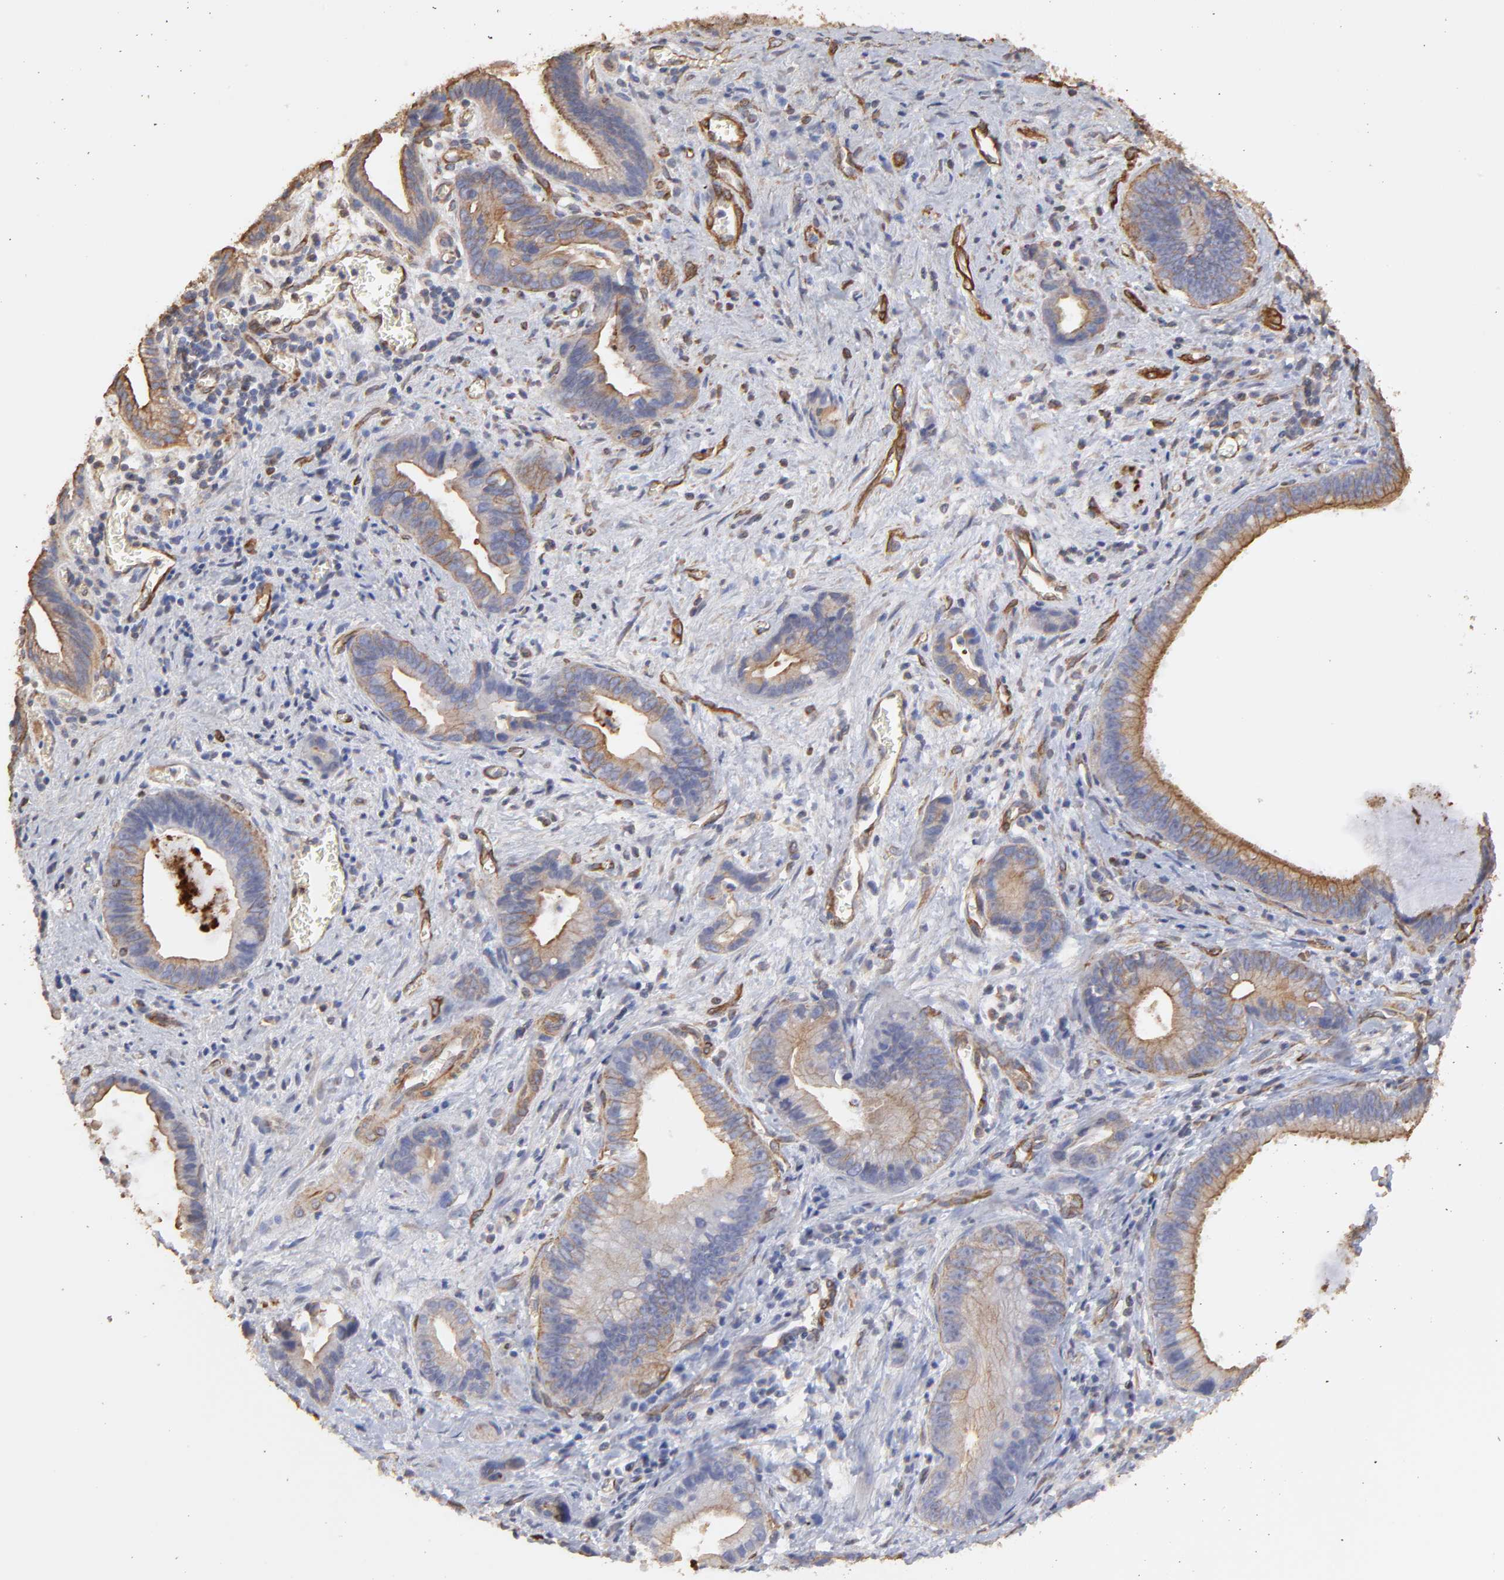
{"staining": {"intensity": "moderate", "quantity": ">75%", "location": "cytoplasmic/membranous"}, "tissue": "liver cancer", "cell_type": "Tumor cells", "image_type": "cancer", "snomed": [{"axis": "morphology", "description": "Cholangiocarcinoma"}, {"axis": "topography", "description": "Liver"}], "caption": "Liver cancer stained with a protein marker demonstrates moderate staining in tumor cells.", "gene": "LRCH2", "patient": {"sex": "female", "age": 55}}